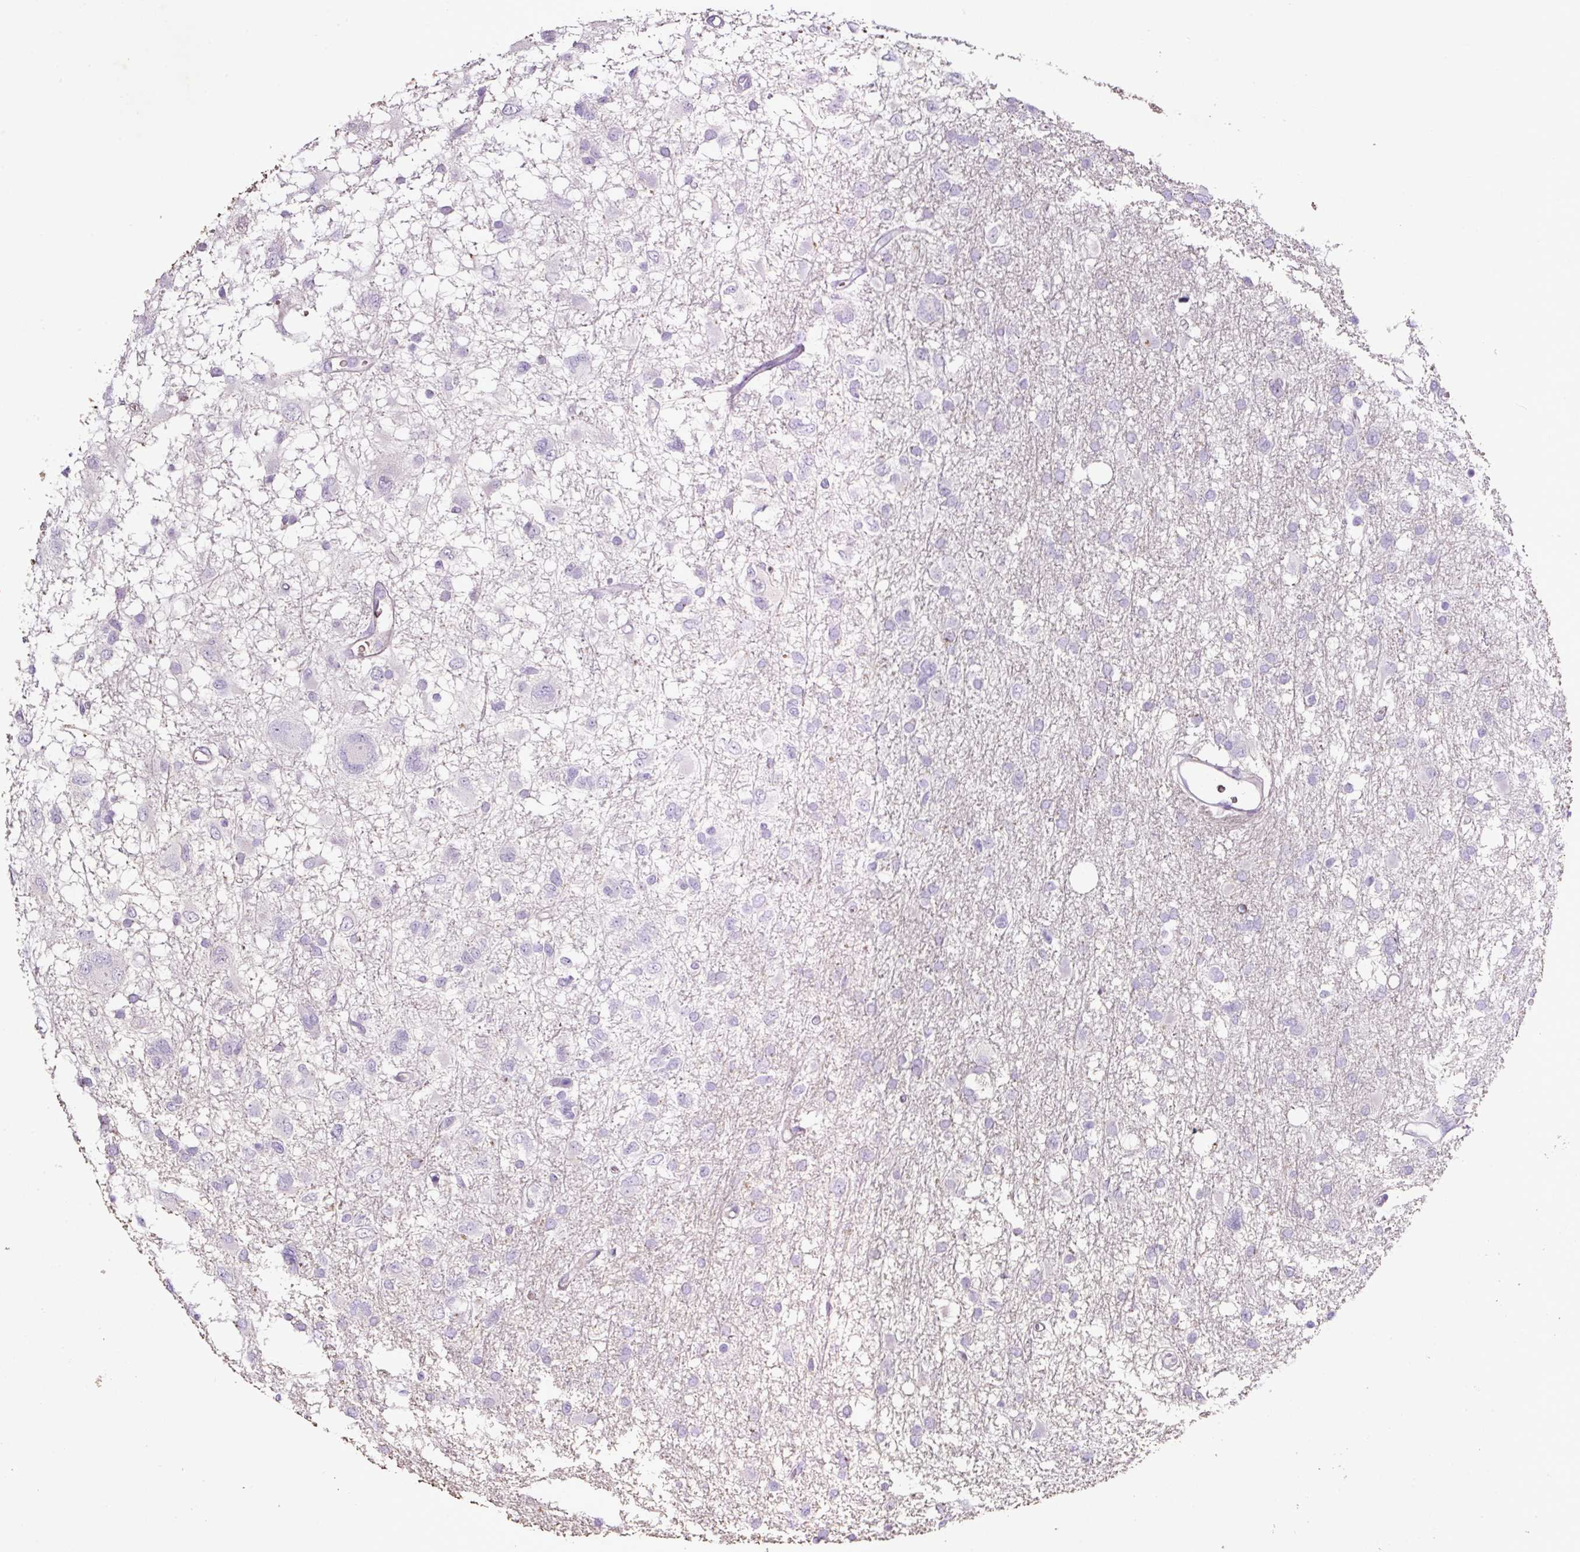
{"staining": {"intensity": "negative", "quantity": "none", "location": "none"}, "tissue": "glioma", "cell_type": "Tumor cells", "image_type": "cancer", "snomed": [{"axis": "morphology", "description": "Glioma, malignant, High grade"}, {"axis": "topography", "description": "Brain"}], "caption": "Histopathology image shows no protein positivity in tumor cells of glioma tissue.", "gene": "SP8", "patient": {"sex": "male", "age": 61}}